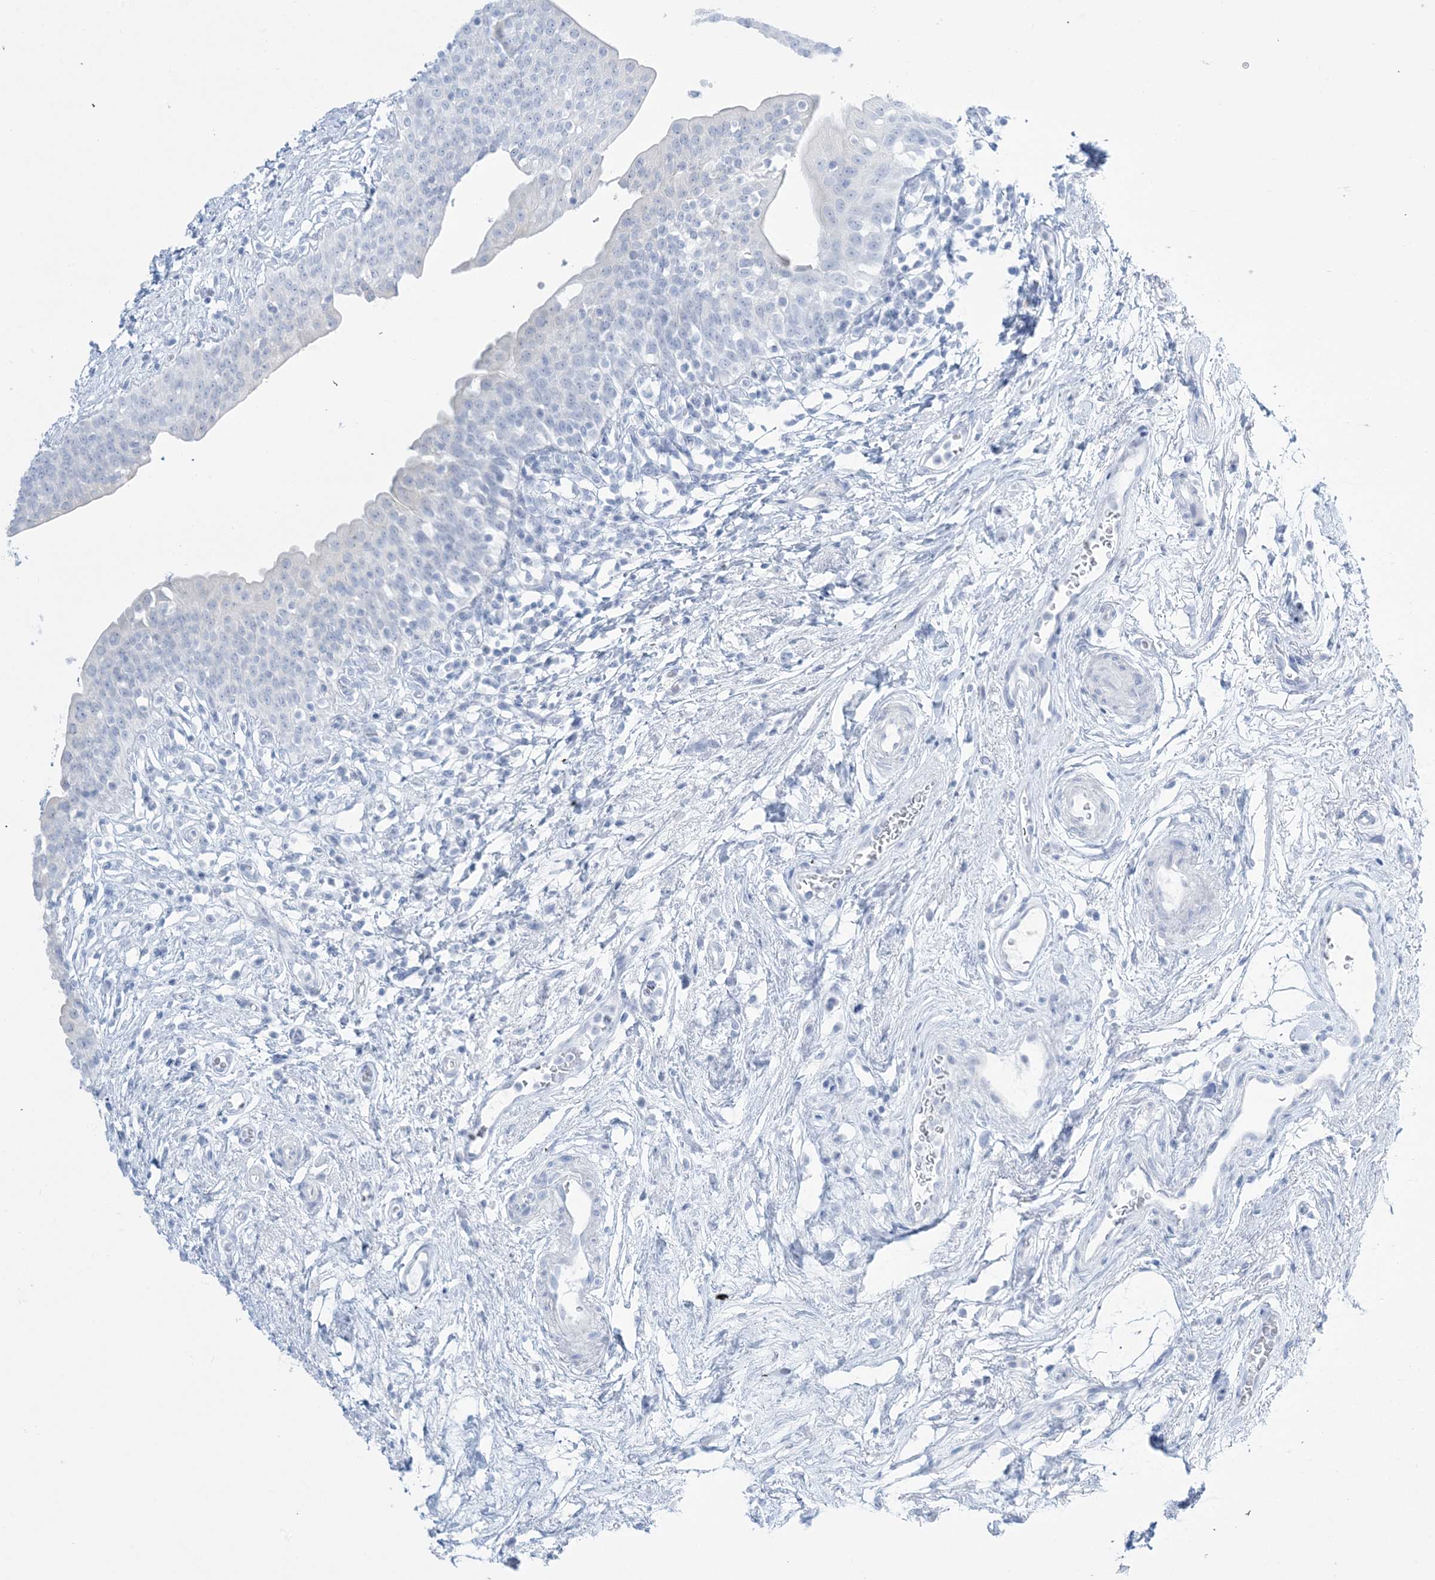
{"staining": {"intensity": "negative", "quantity": "none", "location": "none"}, "tissue": "urinary bladder", "cell_type": "Urothelial cells", "image_type": "normal", "snomed": [{"axis": "morphology", "description": "Normal tissue, NOS"}, {"axis": "topography", "description": "Urinary bladder"}], "caption": "The photomicrograph reveals no significant staining in urothelial cells of urinary bladder.", "gene": "AGXT", "patient": {"sex": "male", "age": 83}}